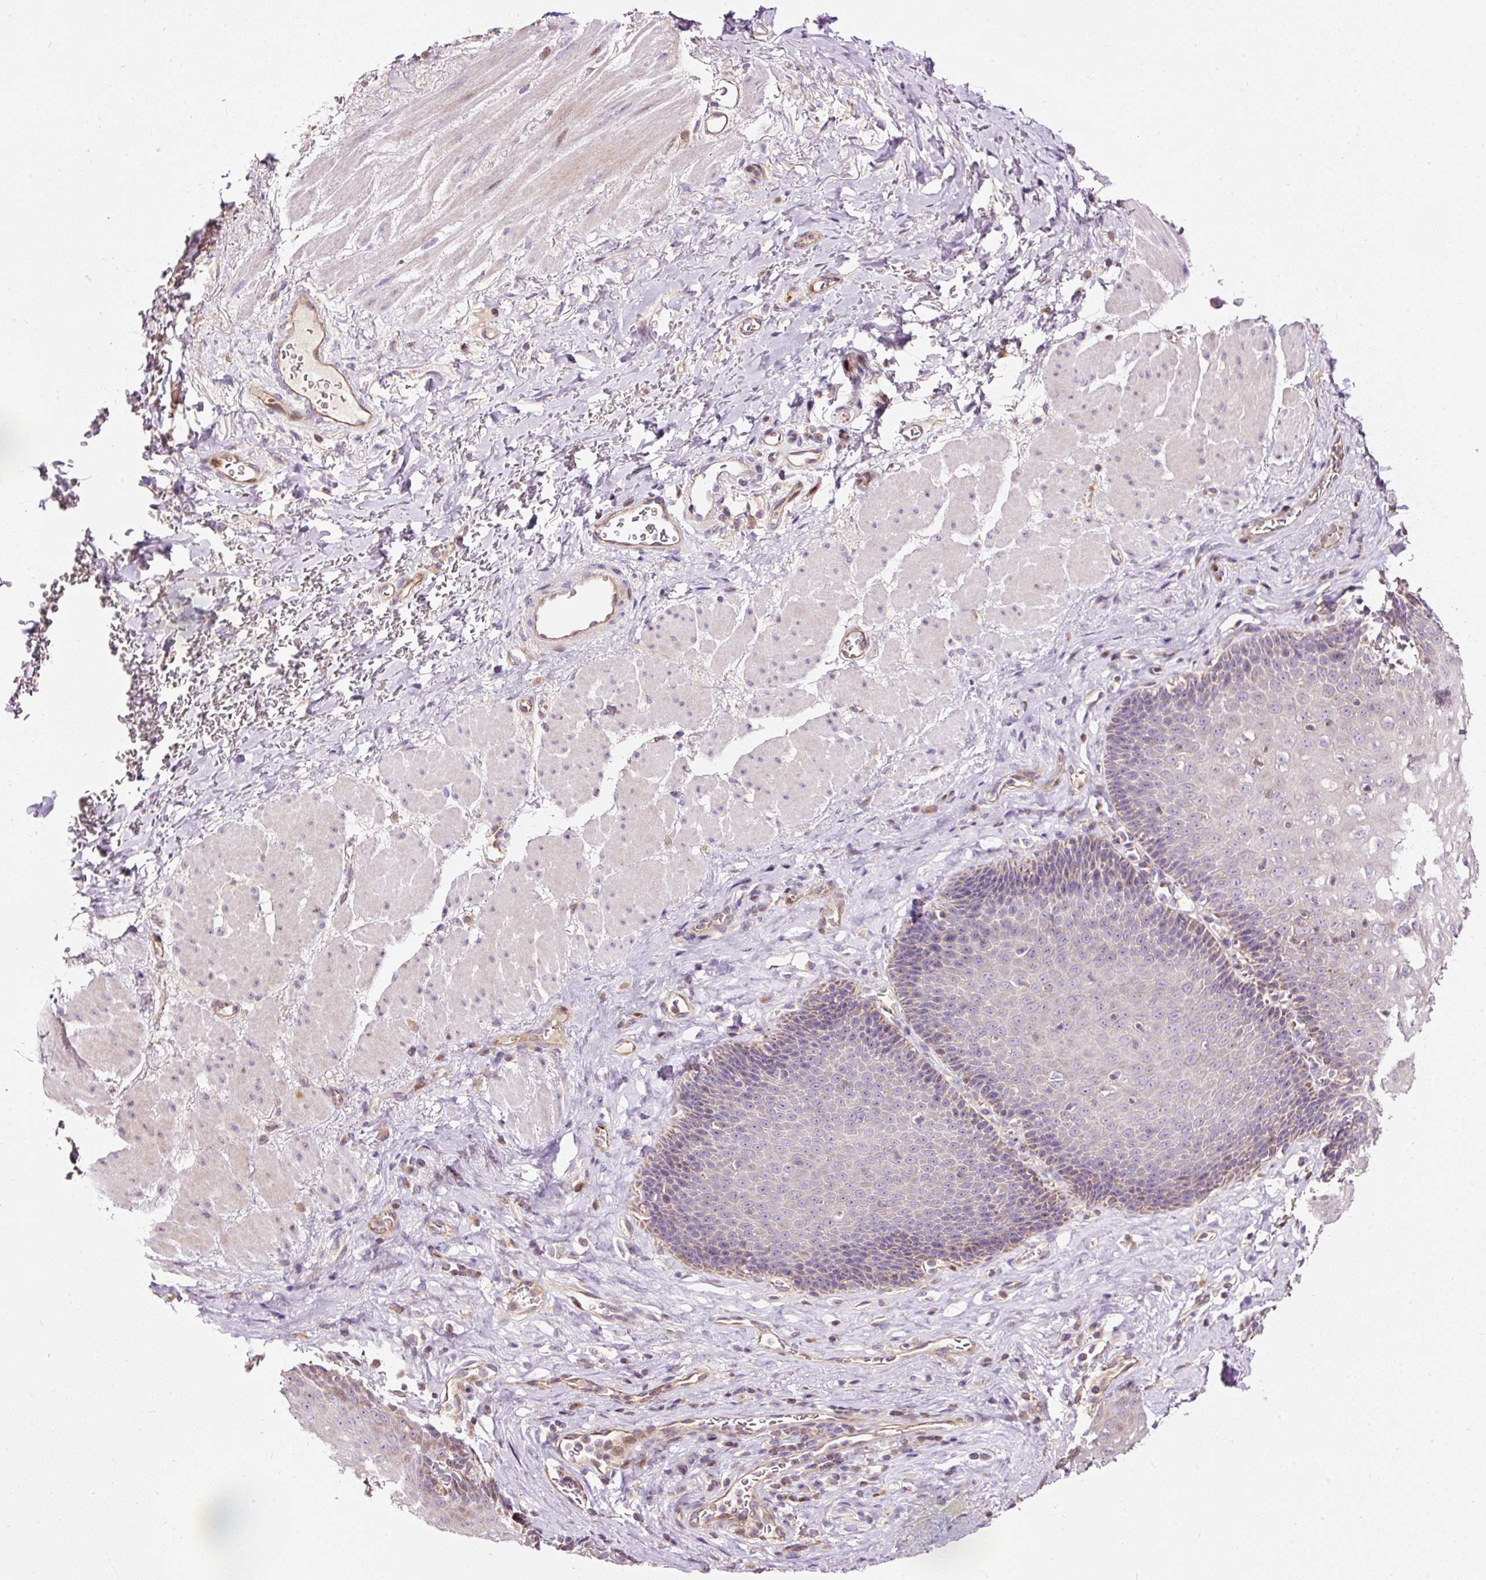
{"staining": {"intensity": "weak", "quantity": "<25%", "location": "cytoplasmic/membranous"}, "tissue": "esophagus", "cell_type": "Squamous epithelial cells", "image_type": "normal", "snomed": [{"axis": "morphology", "description": "Normal tissue, NOS"}, {"axis": "topography", "description": "Esophagus"}], "caption": "IHC image of normal esophagus: esophagus stained with DAB (3,3'-diaminobenzidine) reveals no significant protein expression in squamous epithelial cells. (DAB (3,3'-diaminobenzidine) immunohistochemistry (IHC) visualized using brightfield microscopy, high magnification).", "gene": "BOLA3", "patient": {"sex": "female", "age": 66}}